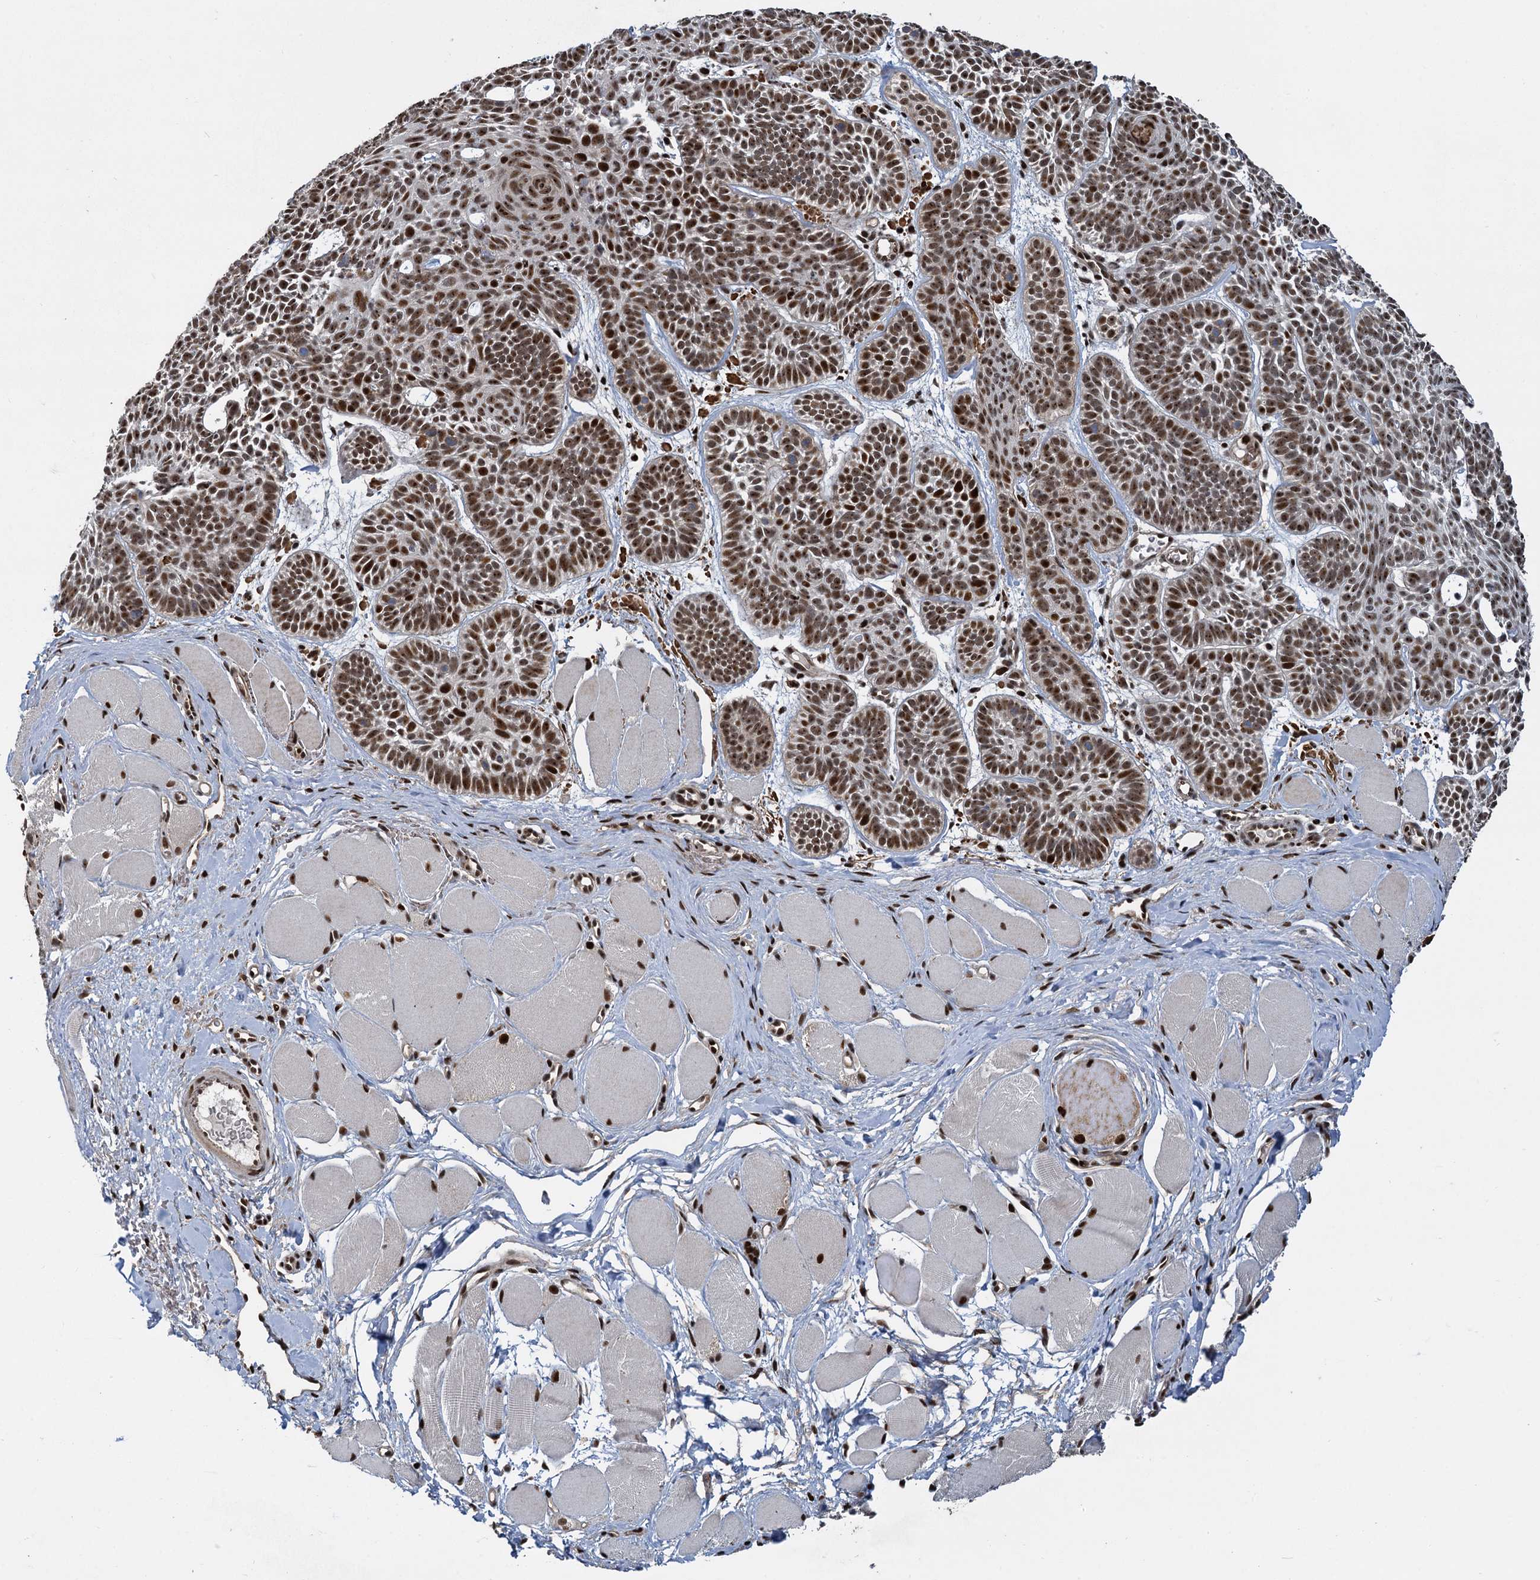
{"staining": {"intensity": "strong", "quantity": ">75%", "location": "nuclear"}, "tissue": "skin cancer", "cell_type": "Tumor cells", "image_type": "cancer", "snomed": [{"axis": "morphology", "description": "Basal cell carcinoma"}, {"axis": "topography", "description": "Skin"}], "caption": "Skin cancer (basal cell carcinoma) tissue reveals strong nuclear staining in approximately >75% of tumor cells", "gene": "ANKRD49", "patient": {"sex": "male", "age": 85}}